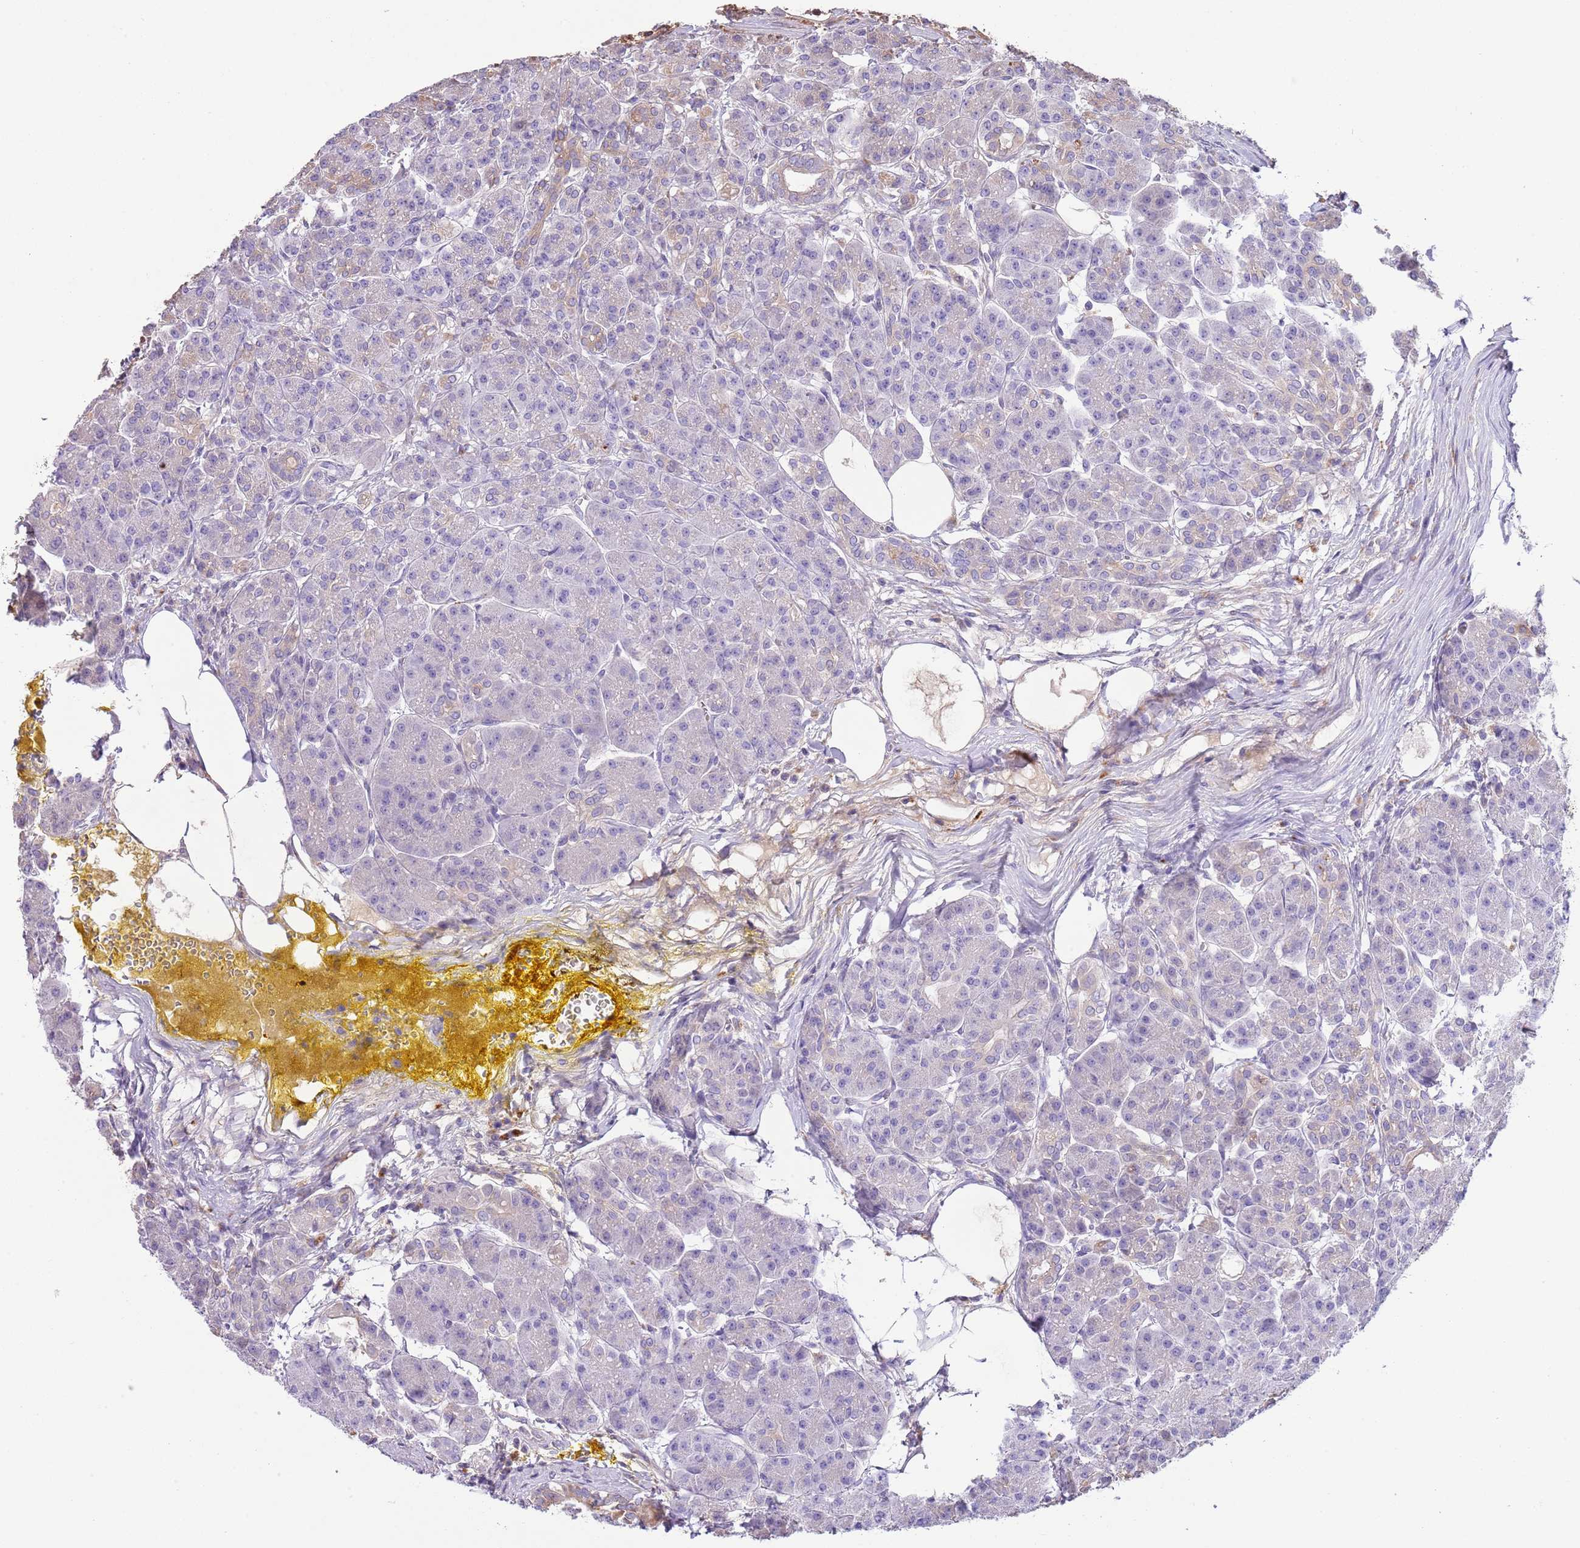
{"staining": {"intensity": "negative", "quantity": "none", "location": "none"}, "tissue": "pancreas", "cell_type": "Exocrine glandular cells", "image_type": "normal", "snomed": [{"axis": "morphology", "description": "Normal tissue, NOS"}, {"axis": "topography", "description": "Pancreas"}], "caption": "Histopathology image shows no significant protein positivity in exocrine glandular cells of unremarkable pancreas.", "gene": "ABHD17C", "patient": {"sex": "male", "age": 63}}